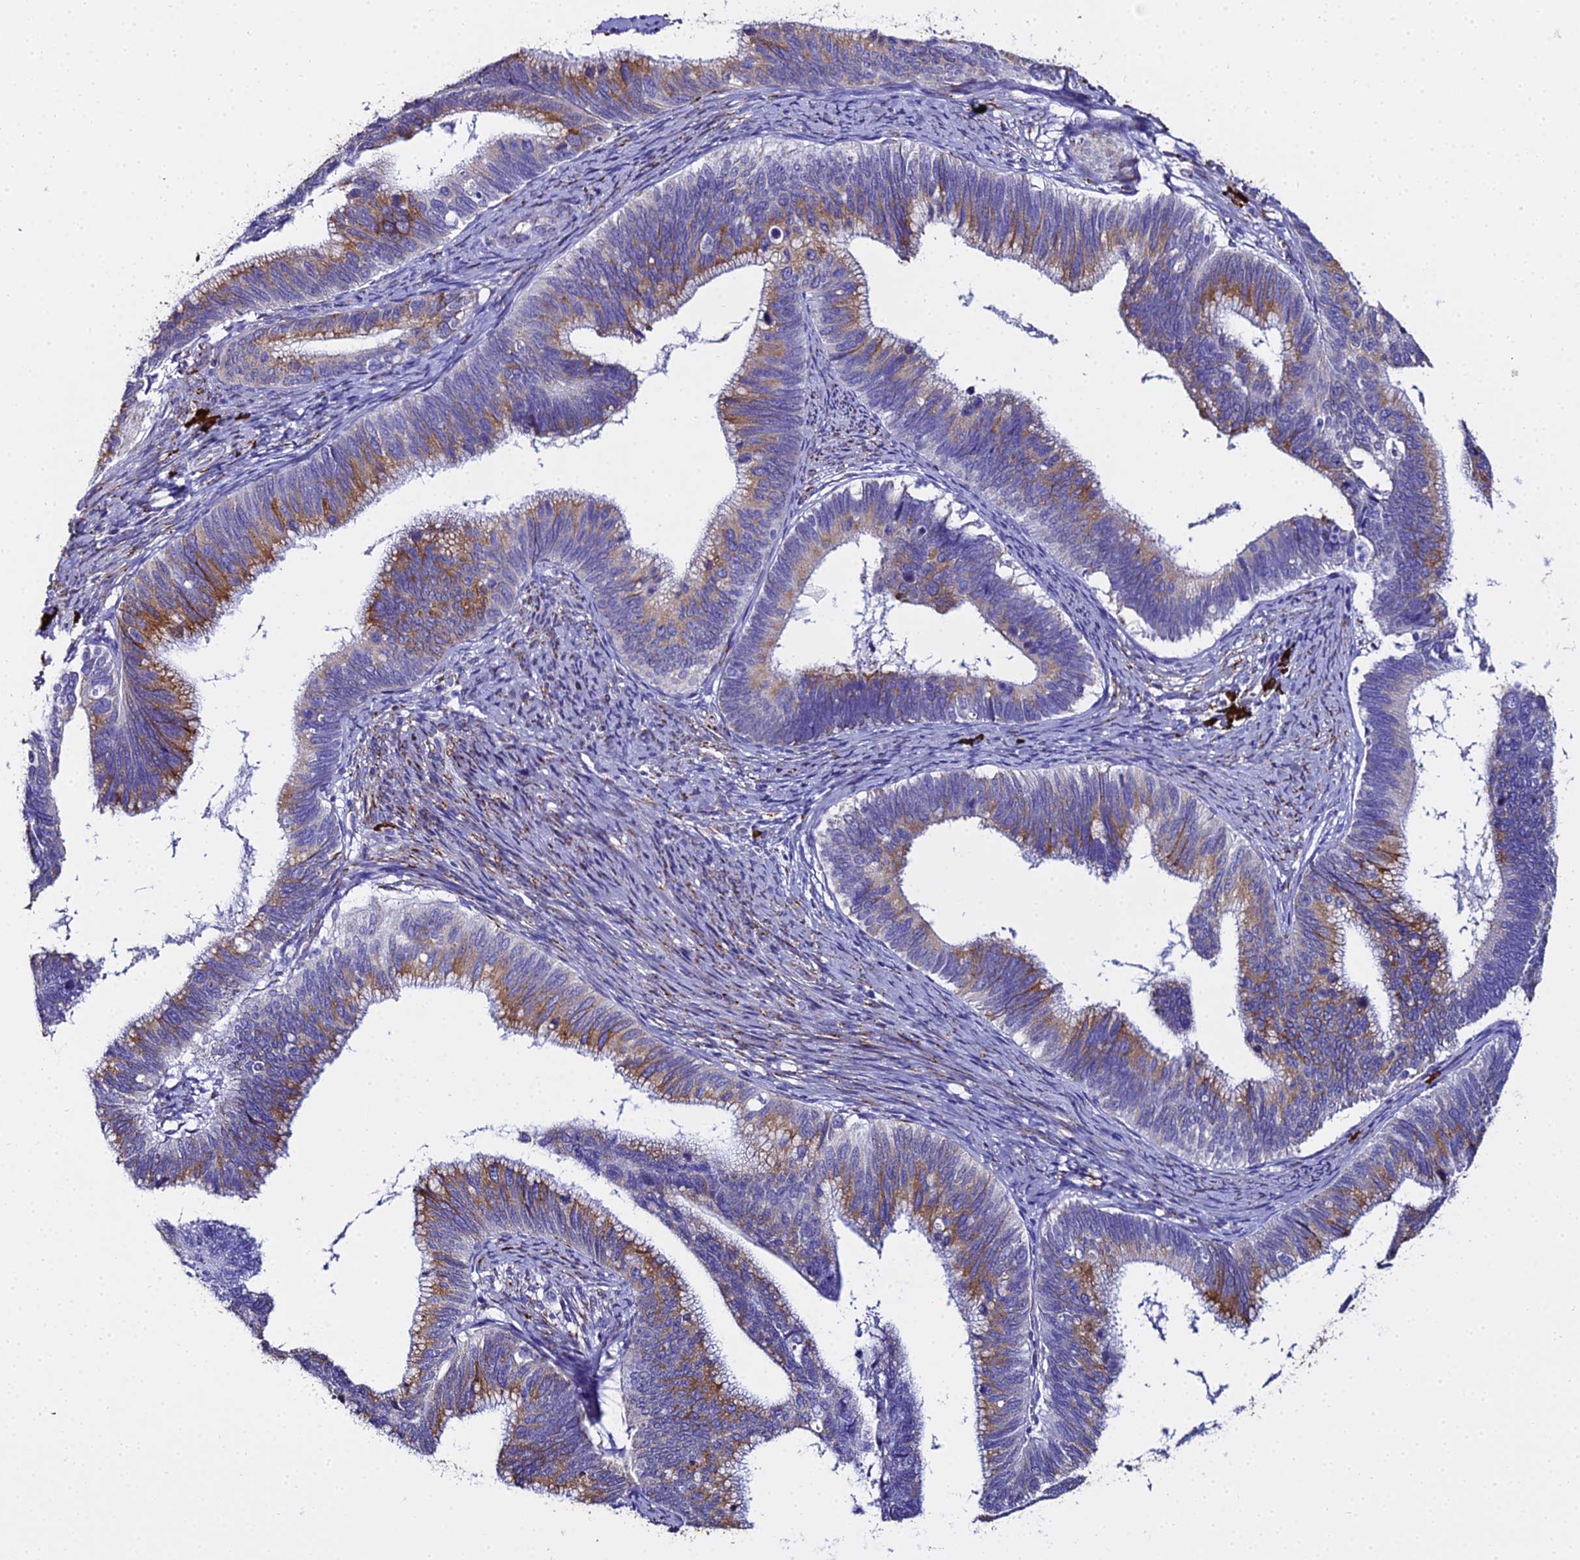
{"staining": {"intensity": "moderate", "quantity": ">75%", "location": "cytoplasmic/membranous"}, "tissue": "cervical cancer", "cell_type": "Tumor cells", "image_type": "cancer", "snomed": [{"axis": "morphology", "description": "Adenocarcinoma, NOS"}, {"axis": "topography", "description": "Cervix"}], "caption": "Immunohistochemical staining of human adenocarcinoma (cervical) demonstrates medium levels of moderate cytoplasmic/membranous expression in about >75% of tumor cells. Using DAB (3,3'-diaminobenzidine) (brown) and hematoxylin (blue) stains, captured at high magnification using brightfield microscopy.", "gene": "TXNDC5", "patient": {"sex": "female", "age": 42}}